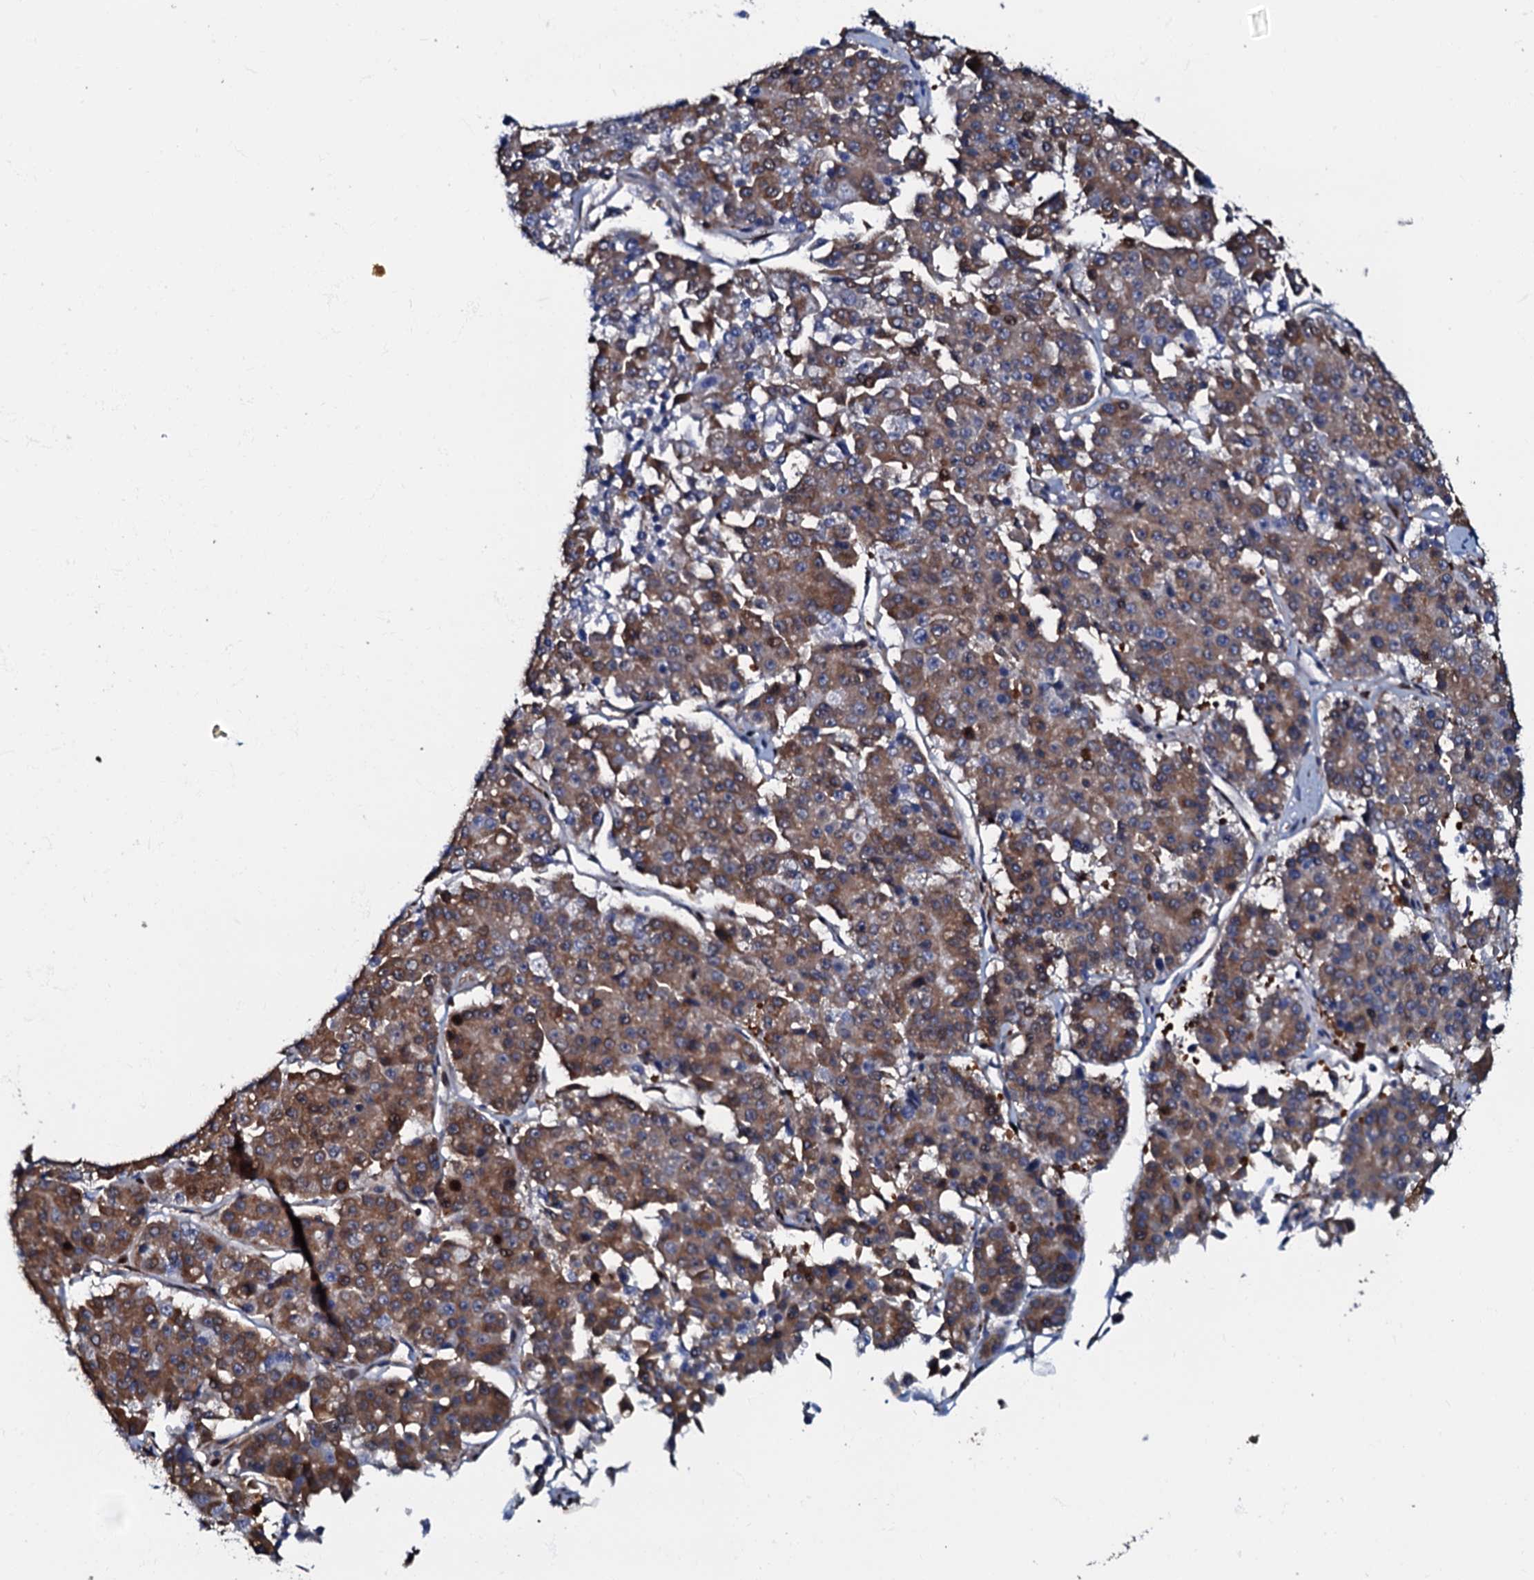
{"staining": {"intensity": "moderate", "quantity": "25%-75%", "location": "cytoplasmic/membranous"}, "tissue": "pancreatic cancer", "cell_type": "Tumor cells", "image_type": "cancer", "snomed": [{"axis": "morphology", "description": "Adenocarcinoma, NOS"}, {"axis": "topography", "description": "Pancreas"}], "caption": "This photomicrograph demonstrates immunohistochemistry (IHC) staining of pancreatic cancer (adenocarcinoma), with medium moderate cytoplasmic/membranous expression in approximately 25%-75% of tumor cells.", "gene": "OSBP", "patient": {"sex": "male", "age": 50}}